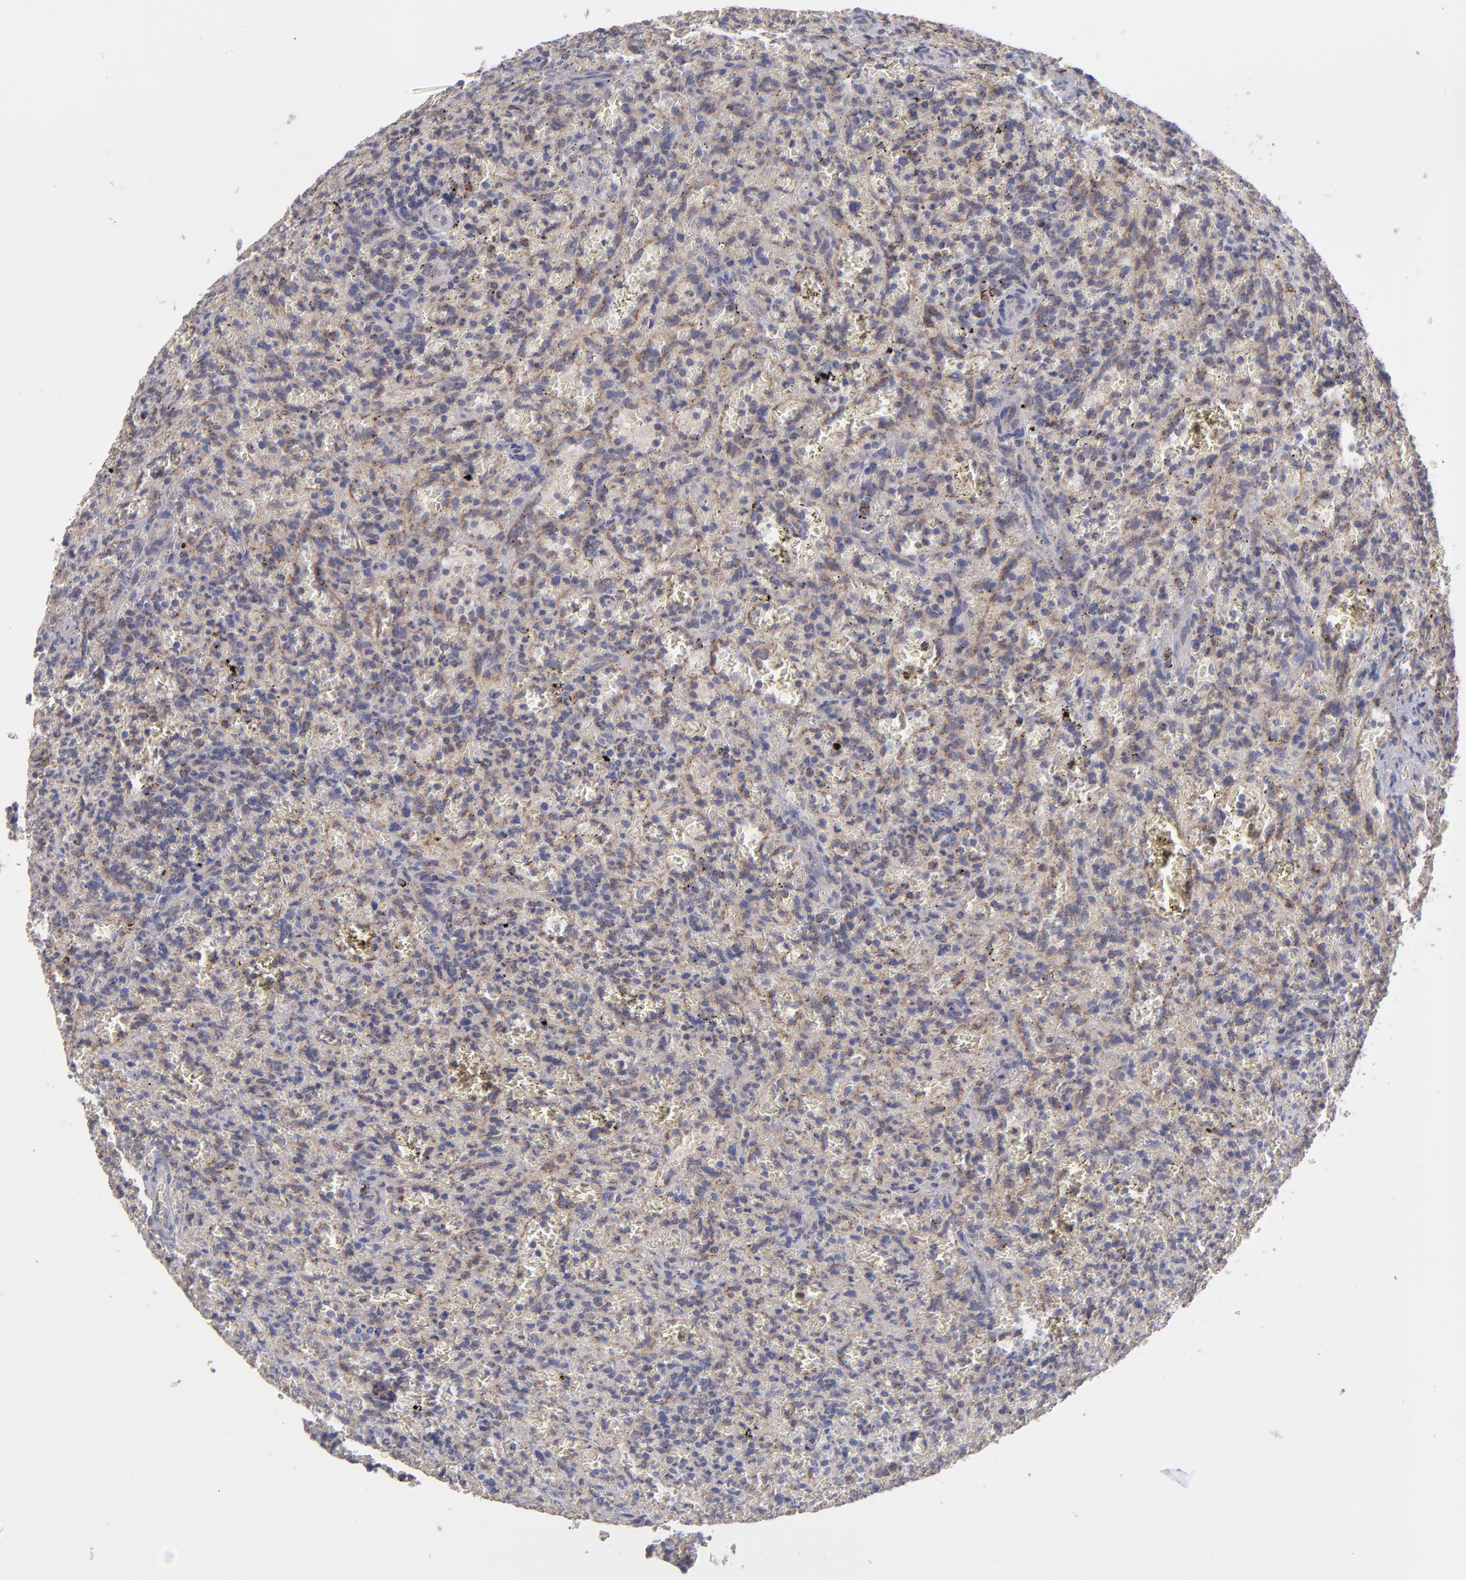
{"staining": {"intensity": "moderate", "quantity": "25%-75%", "location": "cytoplasmic/membranous"}, "tissue": "lymphoma", "cell_type": "Tumor cells", "image_type": "cancer", "snomed": [{"axis": "morphology", "description": "Malignant lymphoma, non-Hodgkin's type, Low grade"}, {"axis": "topography", "description": "Spleen"}], "caption": "Immunohistochemical staining of malignant lymphoma, non-Hodgkin's type (low-grade) displays medium levels of moderate cytoplasmic/membranous protein positivity in approximately 25%-75% of tumor cells.", "gene": "HCCS", "patient": {"sex": "female", "age": 64}}